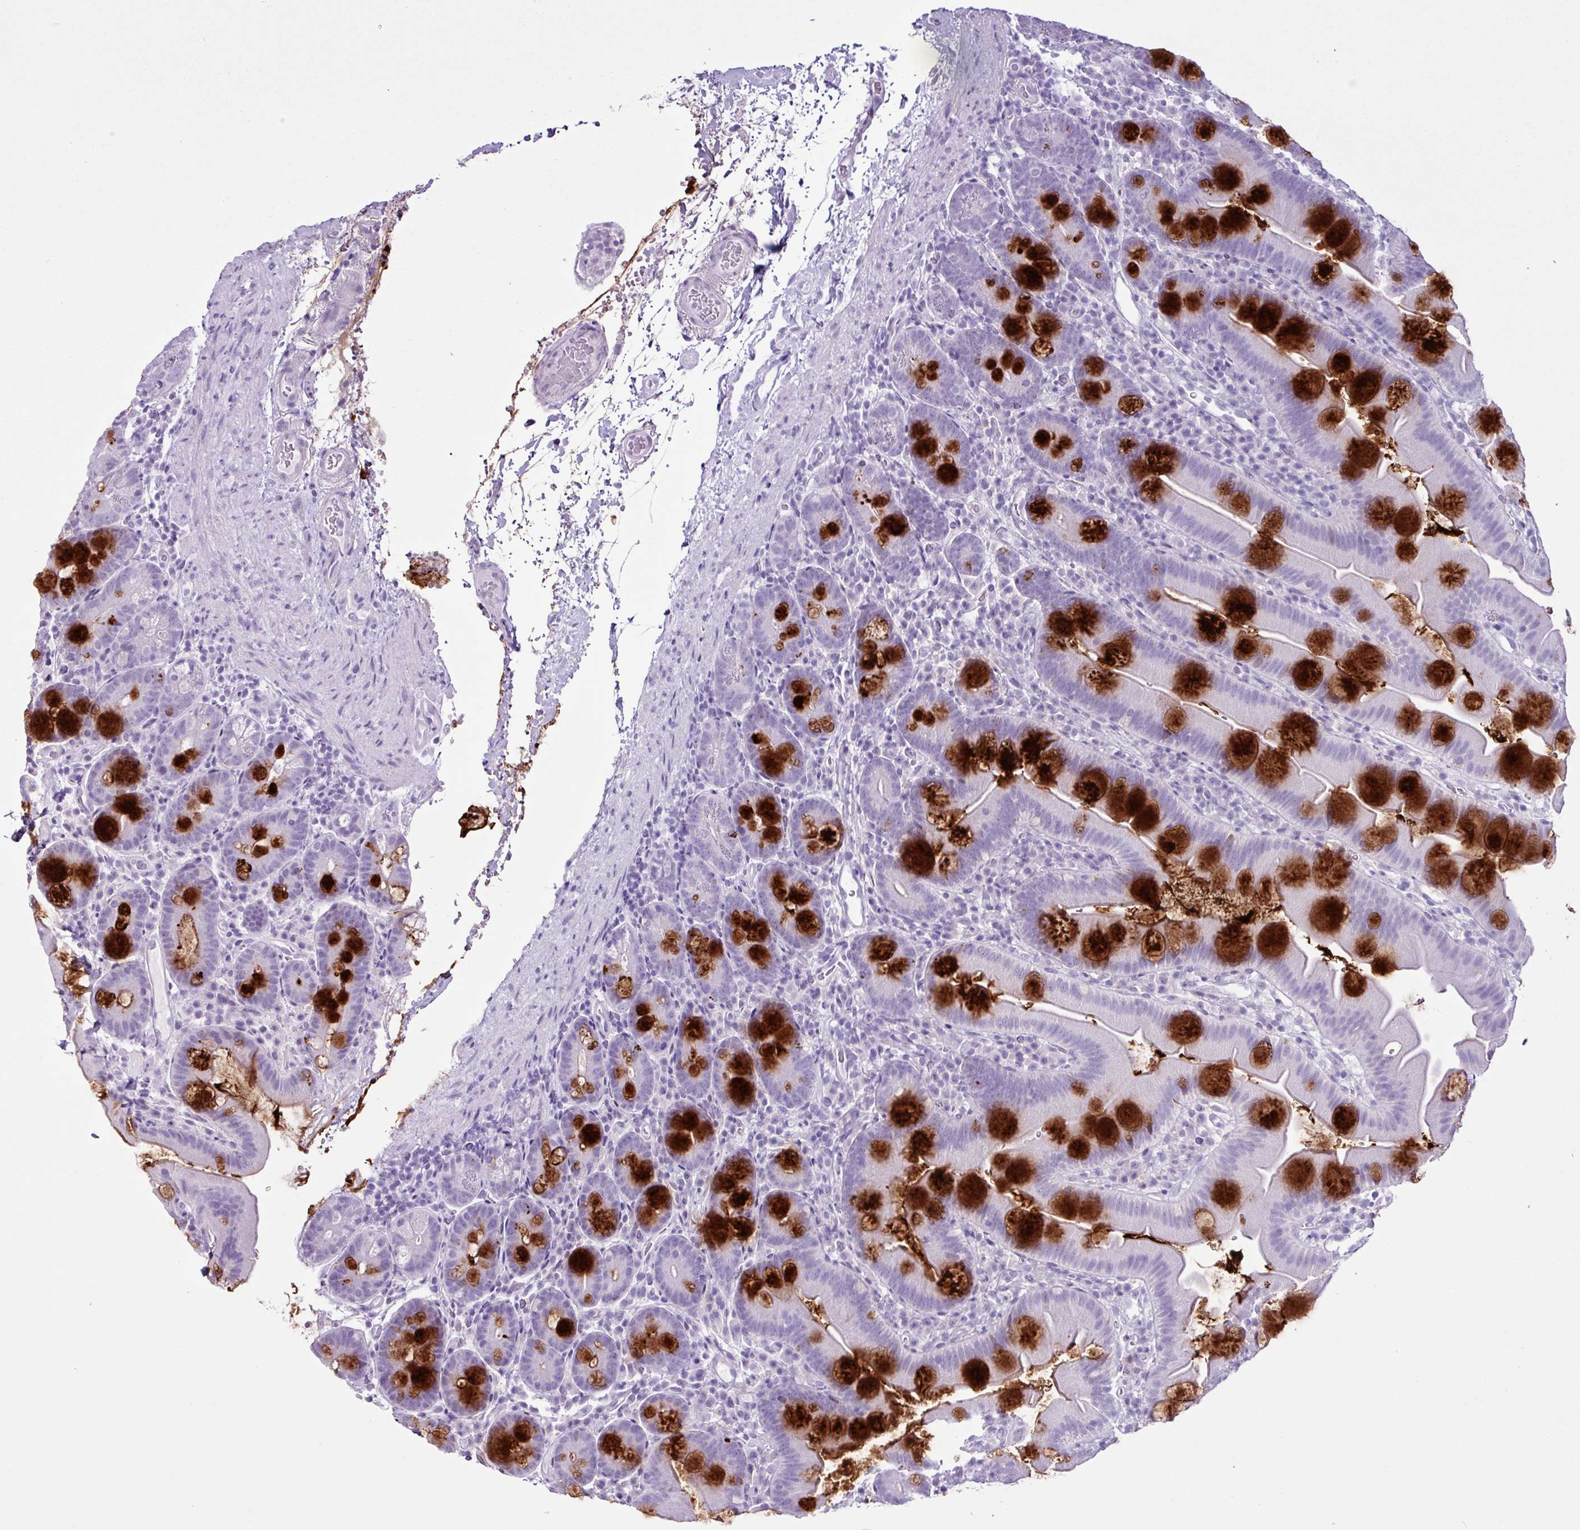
{"staining": {"intensity": "strong", "quantity": "25%-75%", "location": "cytoplasmic/membranous"}, "tissue": "small intestine", "cell_type": "Glandular cells", "image_type": "normal", "snomed": [{"axis": "morphology", "description": "Normal tissue, NOS"}, {"axis": "topography", "description": "Small intestine"}], "caption": "Protein expression by immunohistochemistry exhibits strong cytoplasmic/membranous positivity in about 25%-75% of glandular cells in normal small intestine. (DAB (3,3'-diaminobenzidine) IHC with brightfield microscopy, high magnification).", "gene": "PGR", "patient": {"sex": "female", "age": 68}}